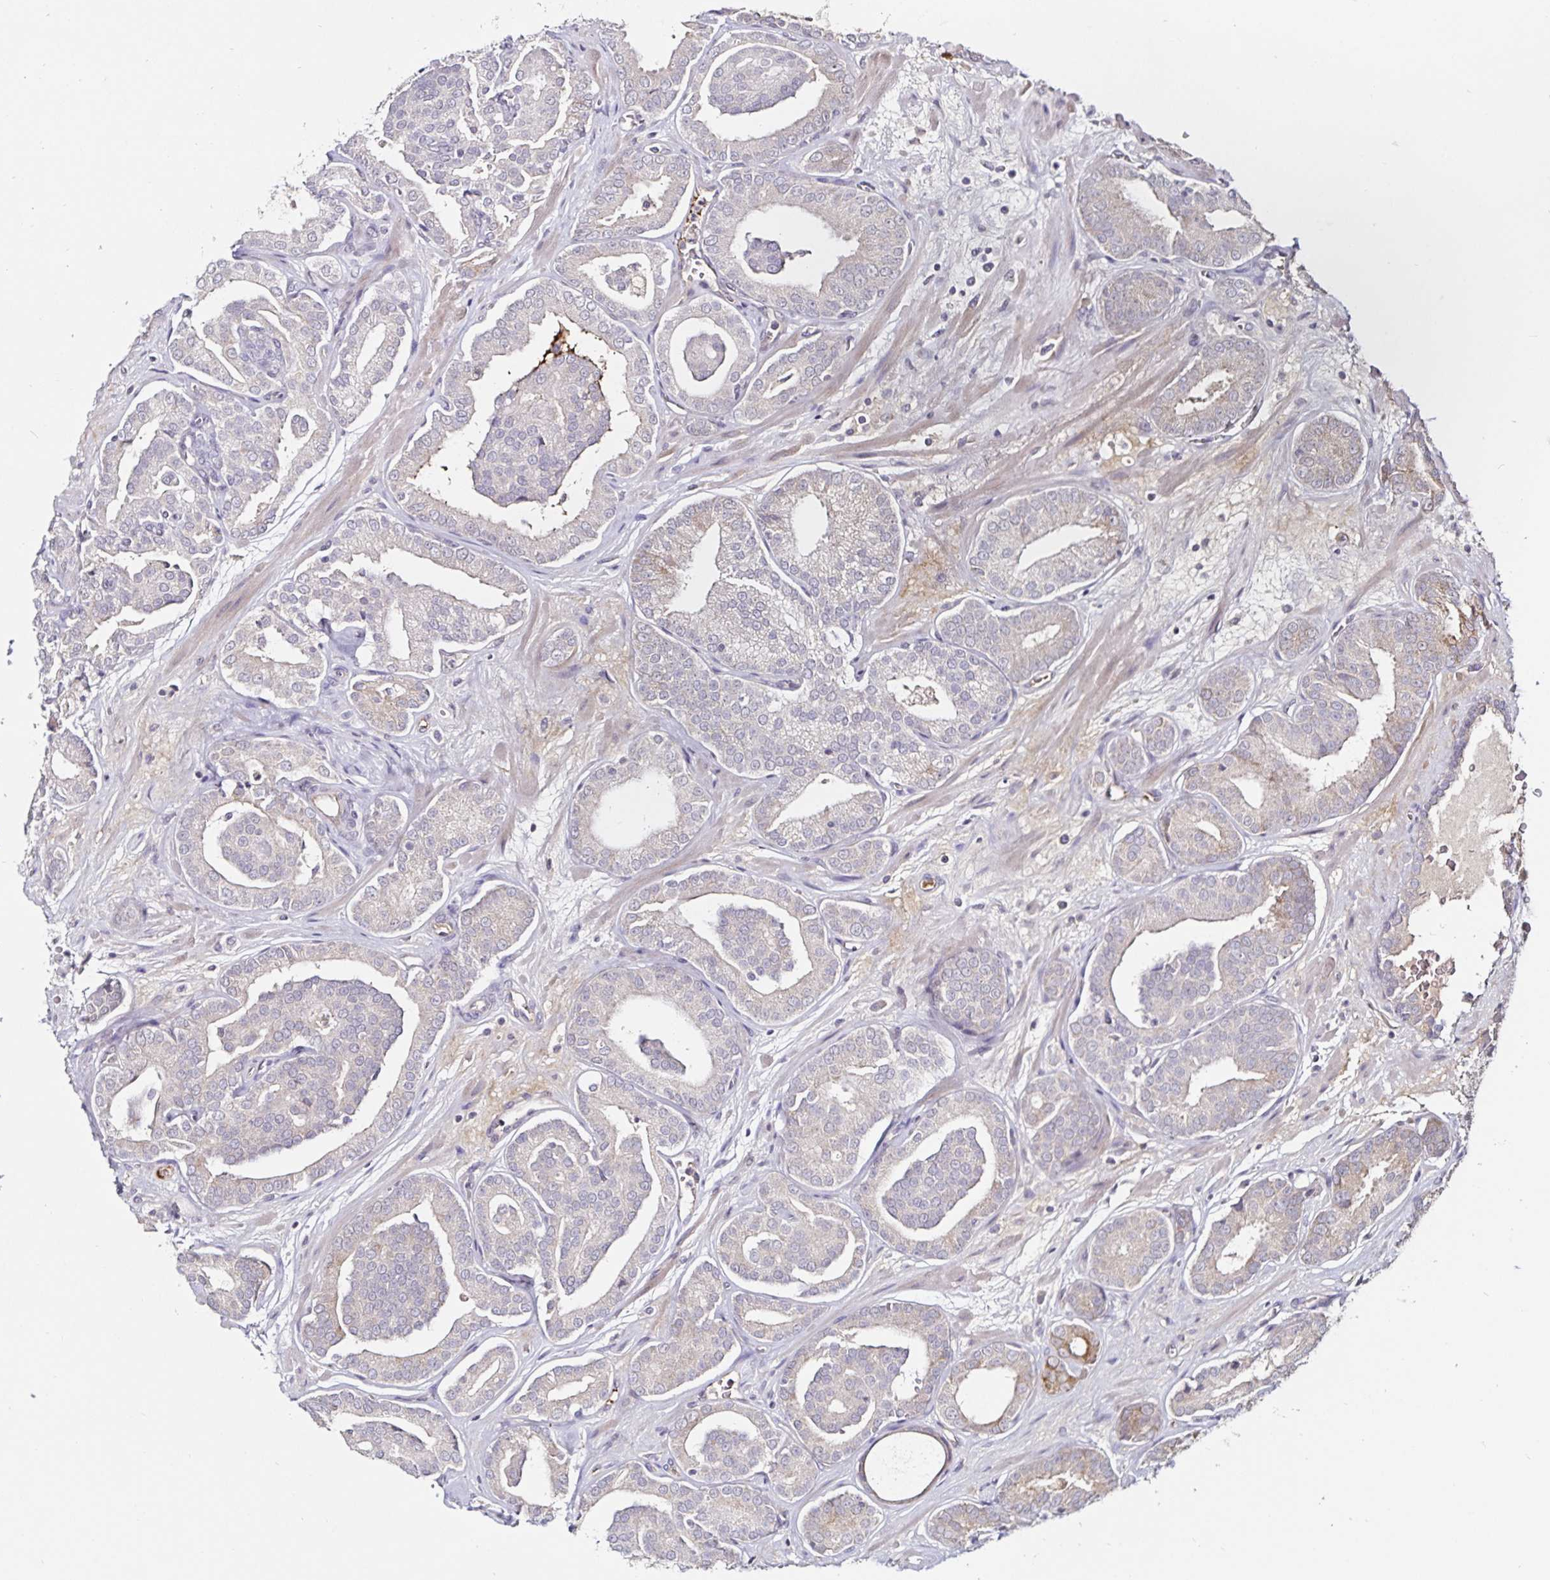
{"staining": {"intensity": "weak", "quantity": "<25%", "location": "cytoplasmic/membranous"}, "tissue": "prostate cancer", "cell_type": "Tumor cells", "image_type": "cancer", "snomed": [{"axis": "morphology", "description": "Adenocarcinoma, High grade"}, {"axis": "topography", "description": "Prostate"}], "caption": "IHC of human adenocarcinoma (high-grade) (prostate) reveals no expression in tumor cells.", "gene": "ACSL5", "patient": {"sex": "male", "age": 66}}